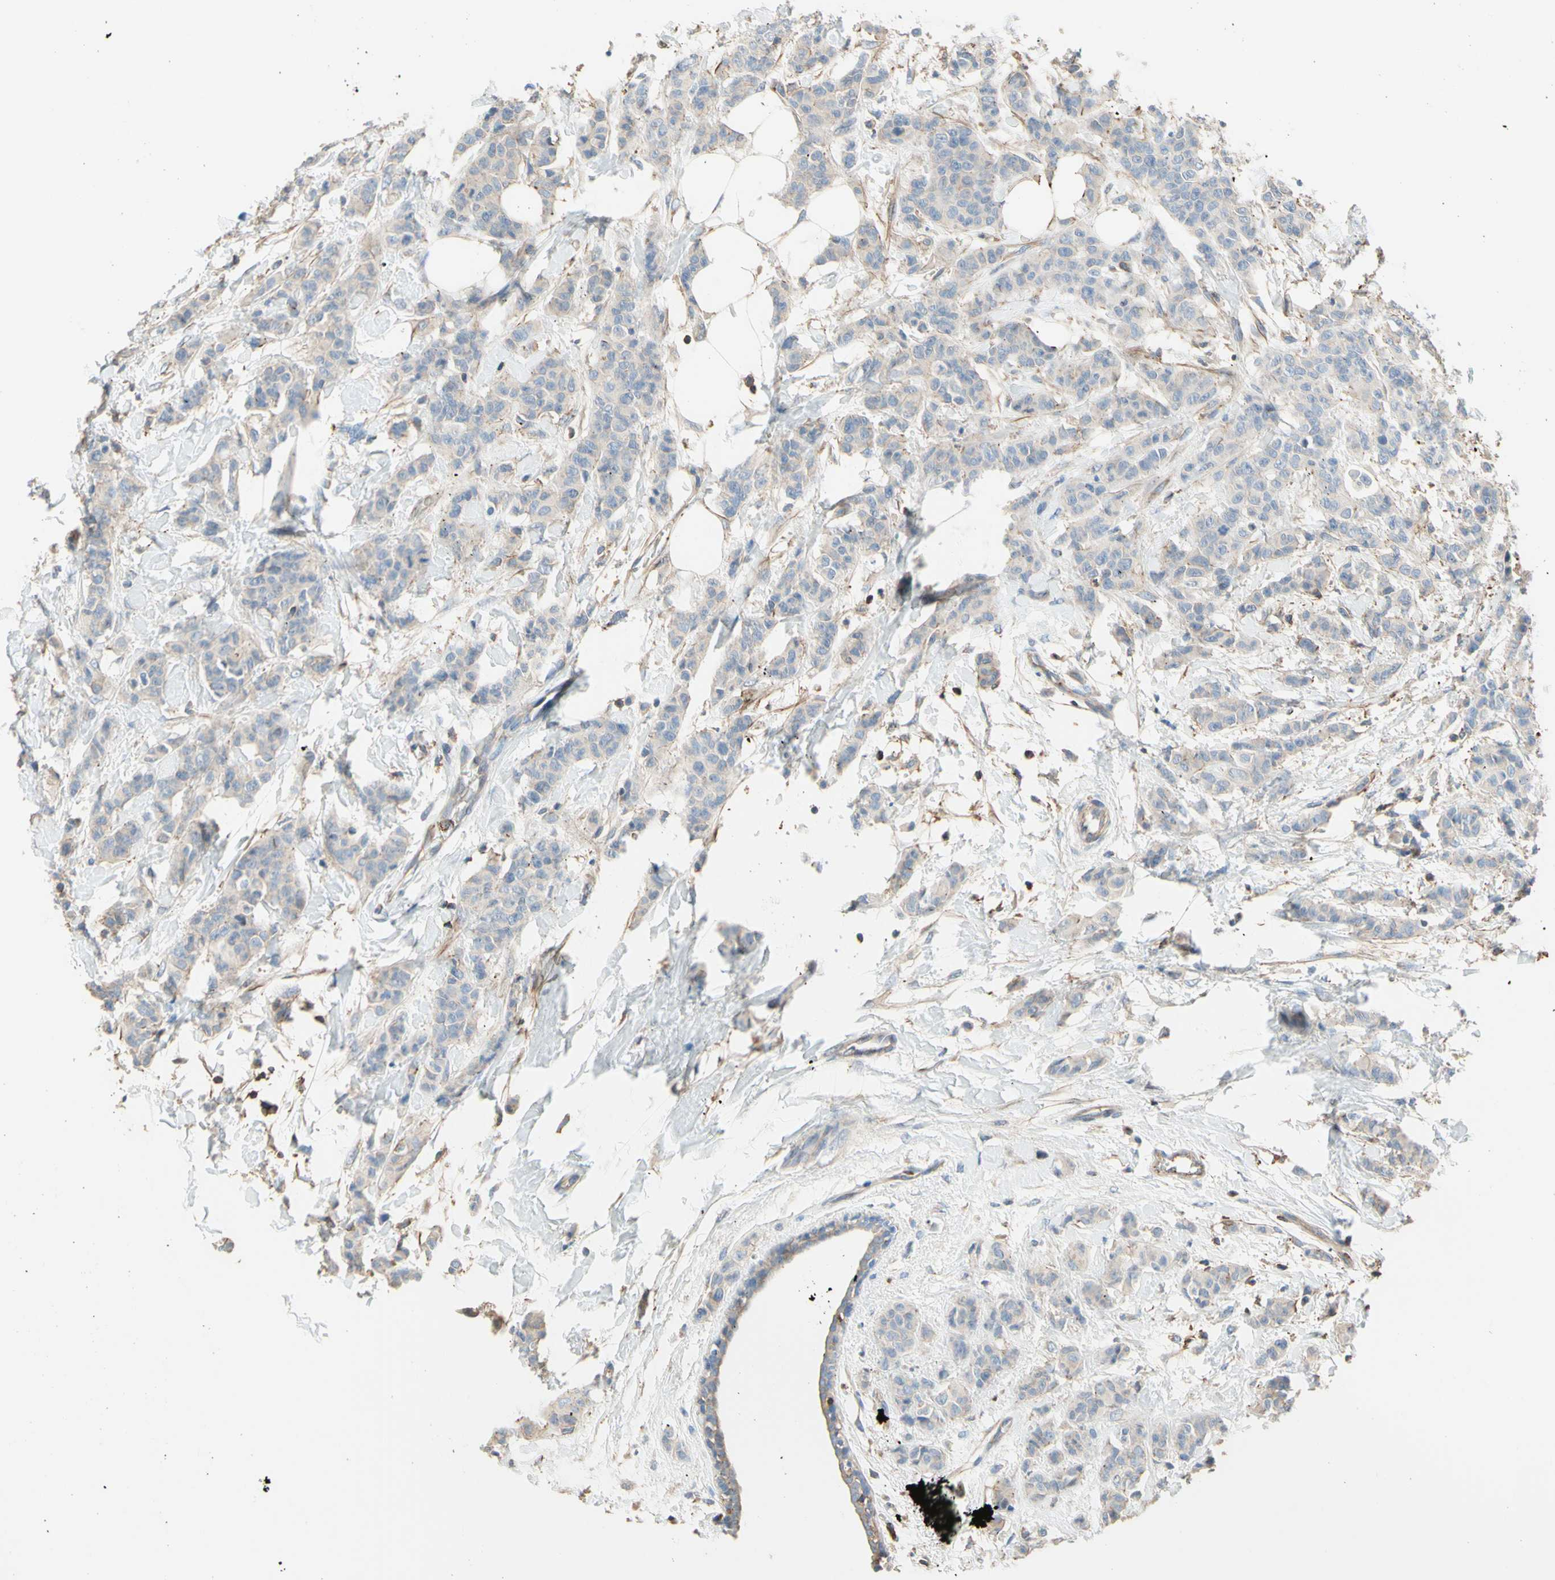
{"staining": {"intensity": "negative", "quantity": "none", "location": "none"}, "tissue": "breast cancer", "cell_type": "Tumor cells", "image_type": "cancer", "snomed": [{"axis": "morphology", "description": "Normal tissue, NOS"}, {"axis": "morphology", "description": "Duct carcinoma"}, {"axis": "topography", "description": "Breast"}], "caption": "Photomicrograph shows no protein expression in tumor cells of breast intraductal carcinoma tissue. (DAB immunohistochemistry (IHC) visualized using brightfield microscopy, high magnification).", "gene": "SEMA4C", "patient": {"sex": "female", "age": 40}}